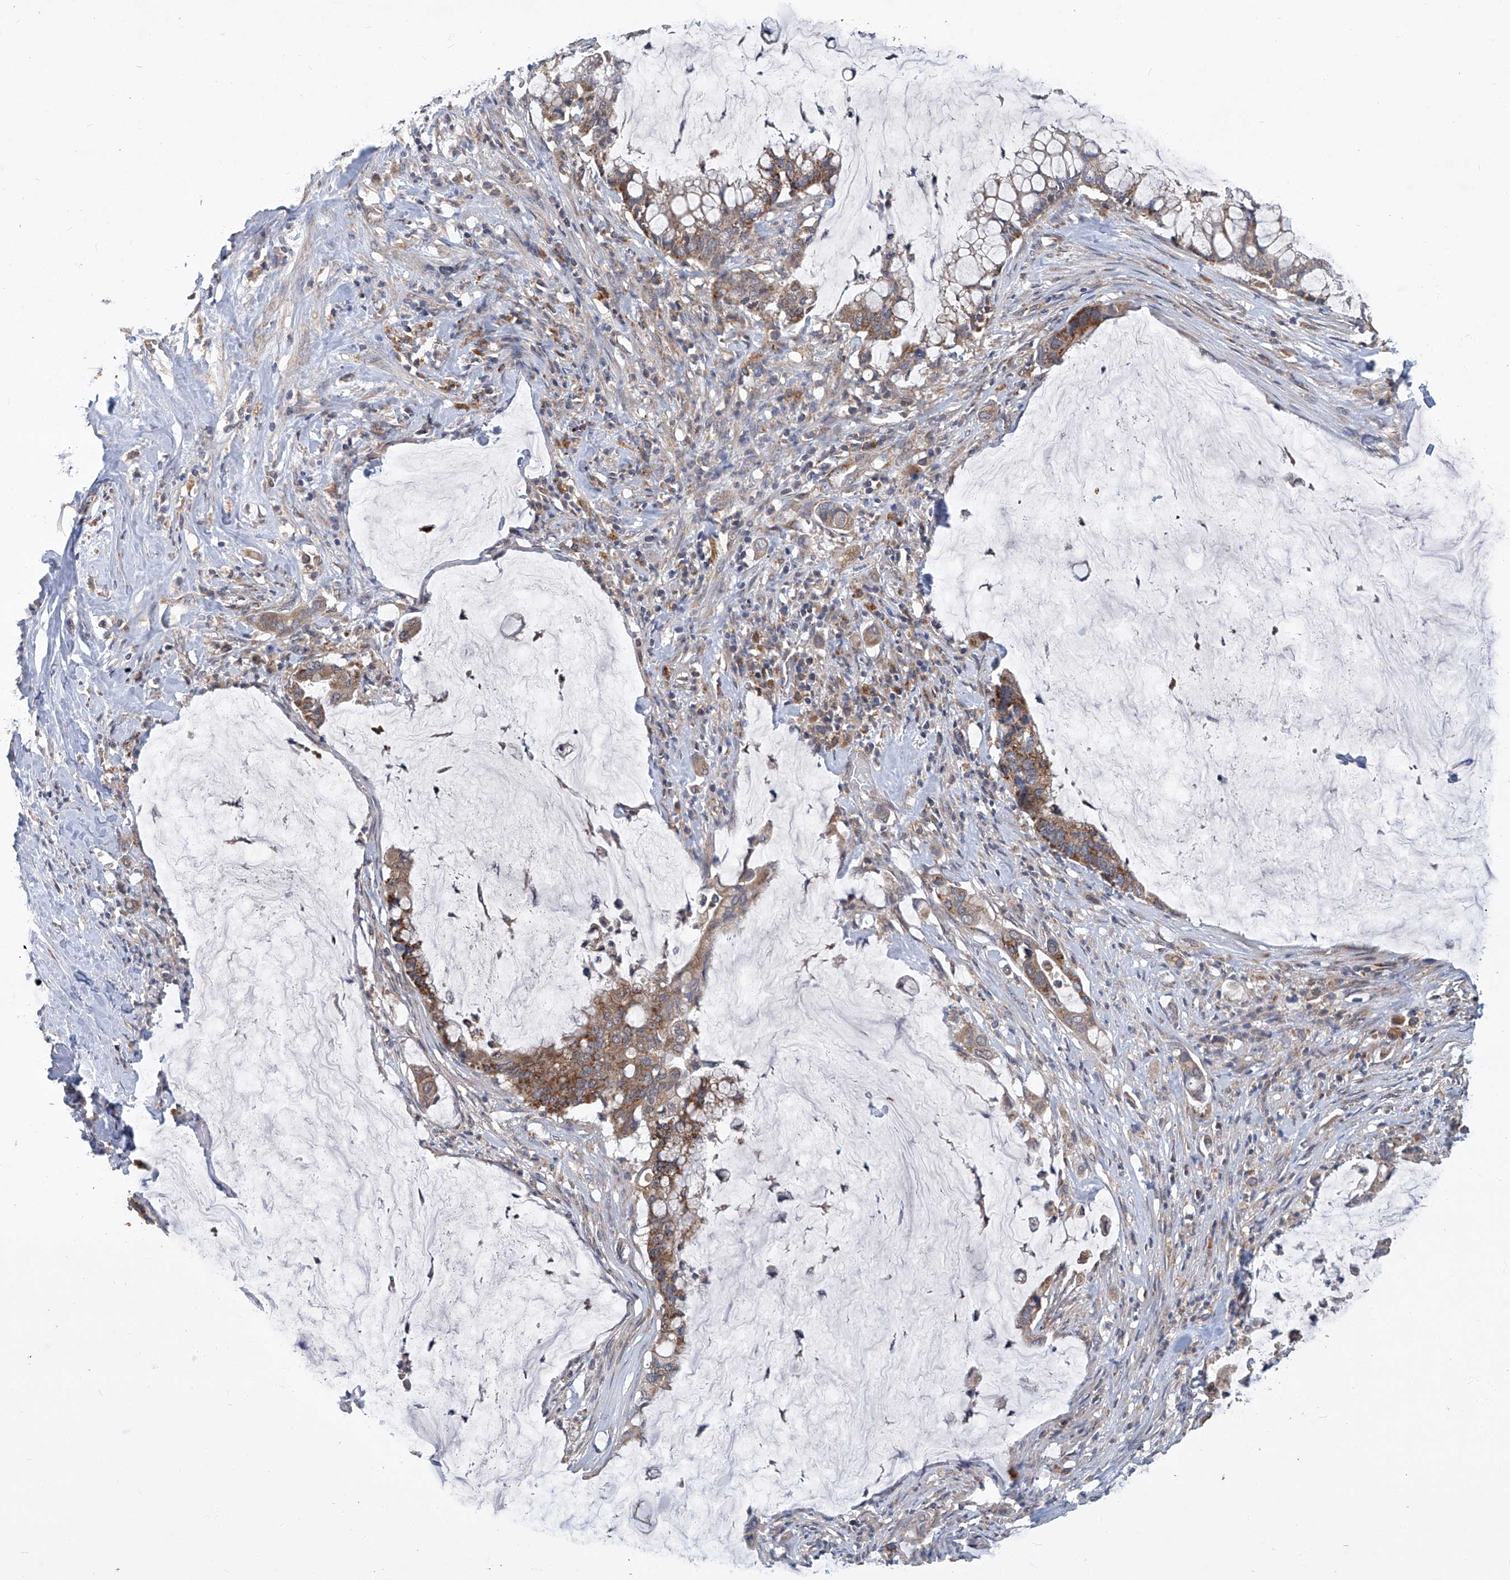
{"staining": {"intensity": "moderate", "quantity": ">75%", "location": "cytoplasmic/membranous"}, "tissue": "pancreatic cancer", "cell_type": "Tumor cells", "image_type": "cancer", "snomed": [{"axis": "morphology", "description": "Adenocarcinoma, NOS"}, {"axis": "topography", "description": "Pancreas"}], "caption": "This photomicrograph displays IHC staining of human pancreatic cancer (adenocarcinoma), with medium moderate cytoplasmic/membranous expression in about >75% of tumor cells.", "gene": "TNFRSF13B", "patient": {"sex": "male", "age": 41}}